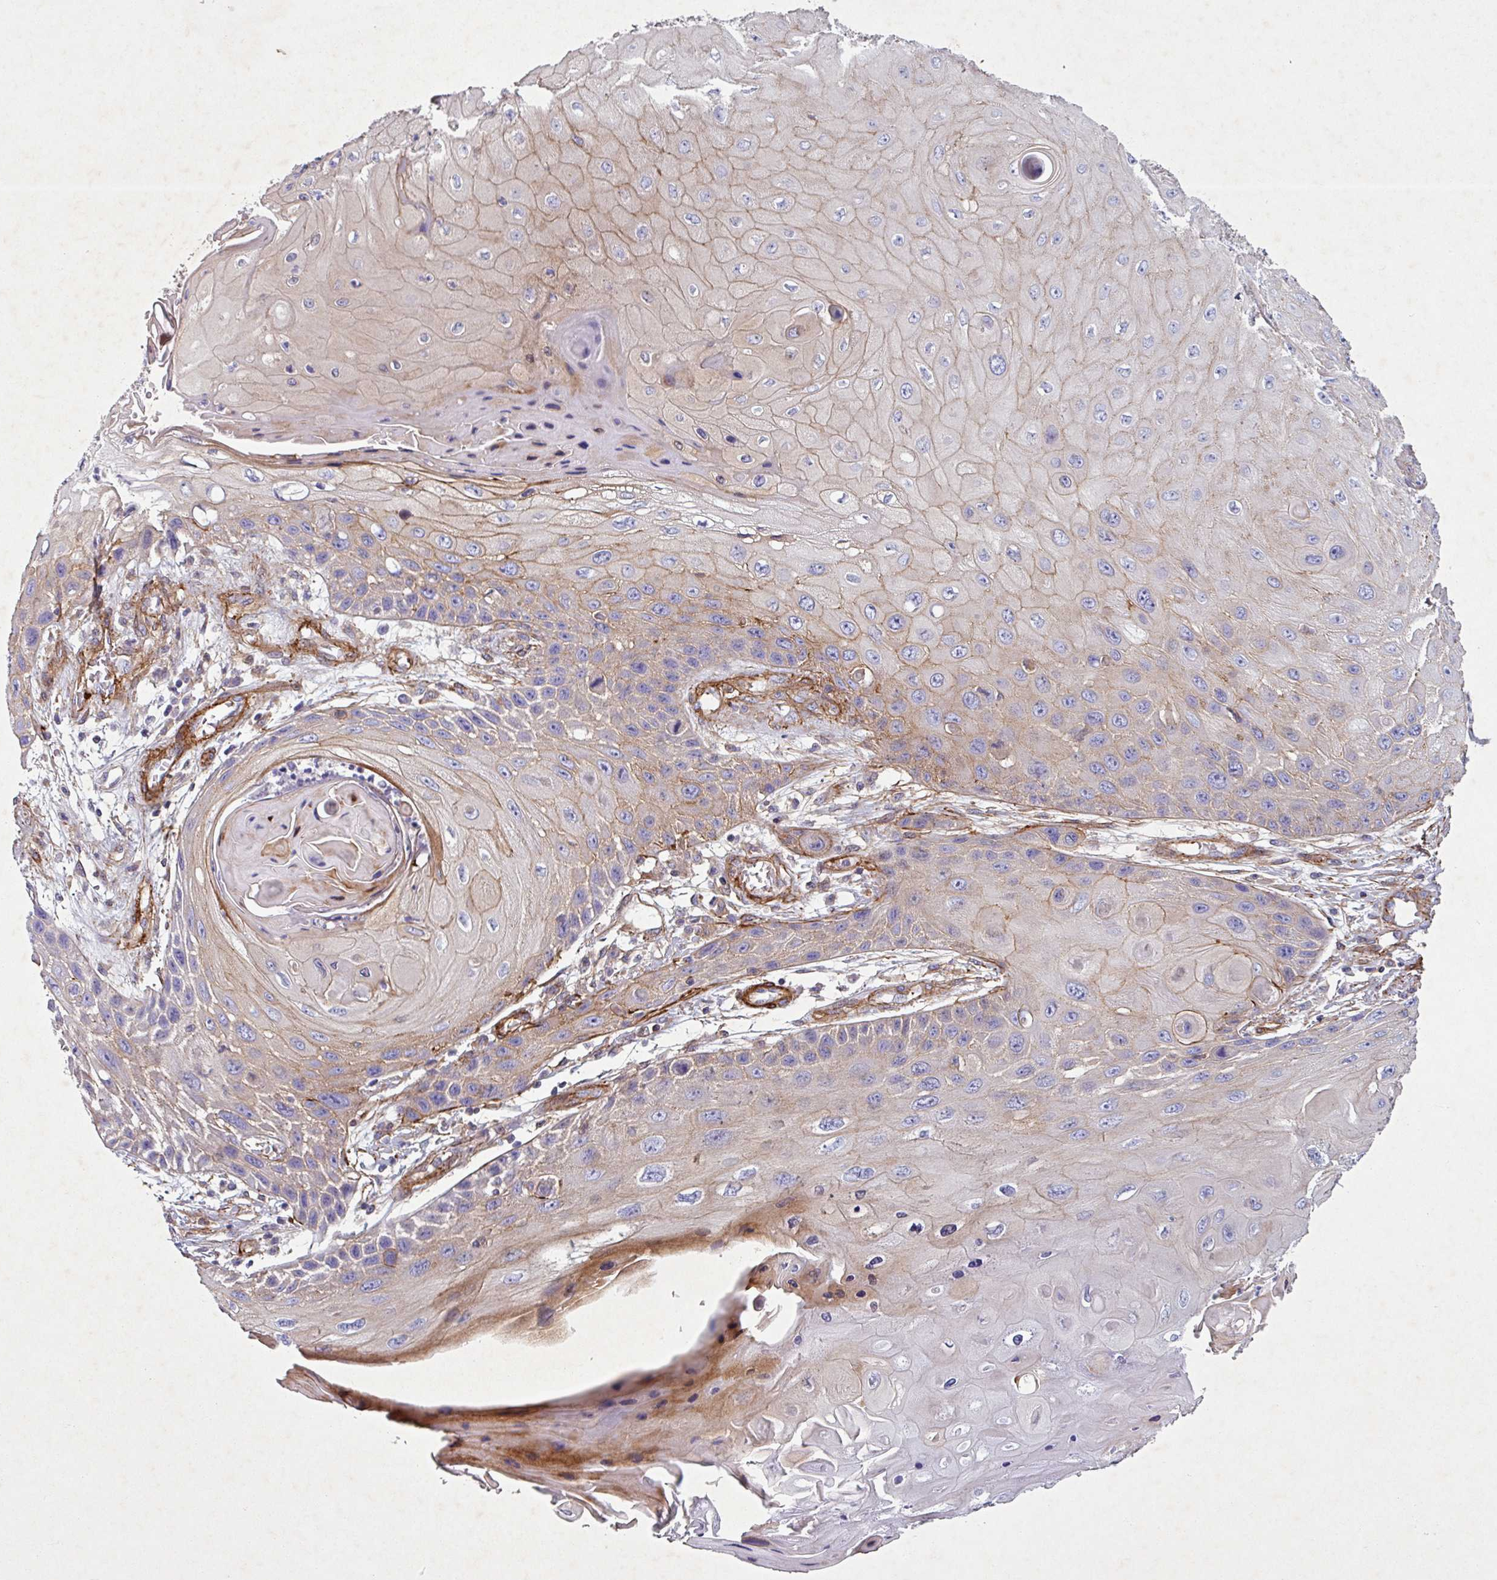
{"staining": {"intensity": "weak", "quantity": "25%-75%", "location": "cytoplasmic/membranous"}, "tissue": "skin cancer", "cell_type": "Tumor cells", "image_type": "cancer", "snomed": [{"axis": "morphology", "description": "Squamous cell carcinoma, NOS"}, {"axis": "topography", "description": "Skin"}, {"axis": "topography", "description": "Vulva"}], "caption": "Immunohistochemistry (DAB) staining of human skin squamous cell carcinoma displays weak cytoplasmic/membranous protein staining in about 25%-75% of tumor cells.", "gene": "ATP2C2", "patient": {"sex": "female", "age": 44}}